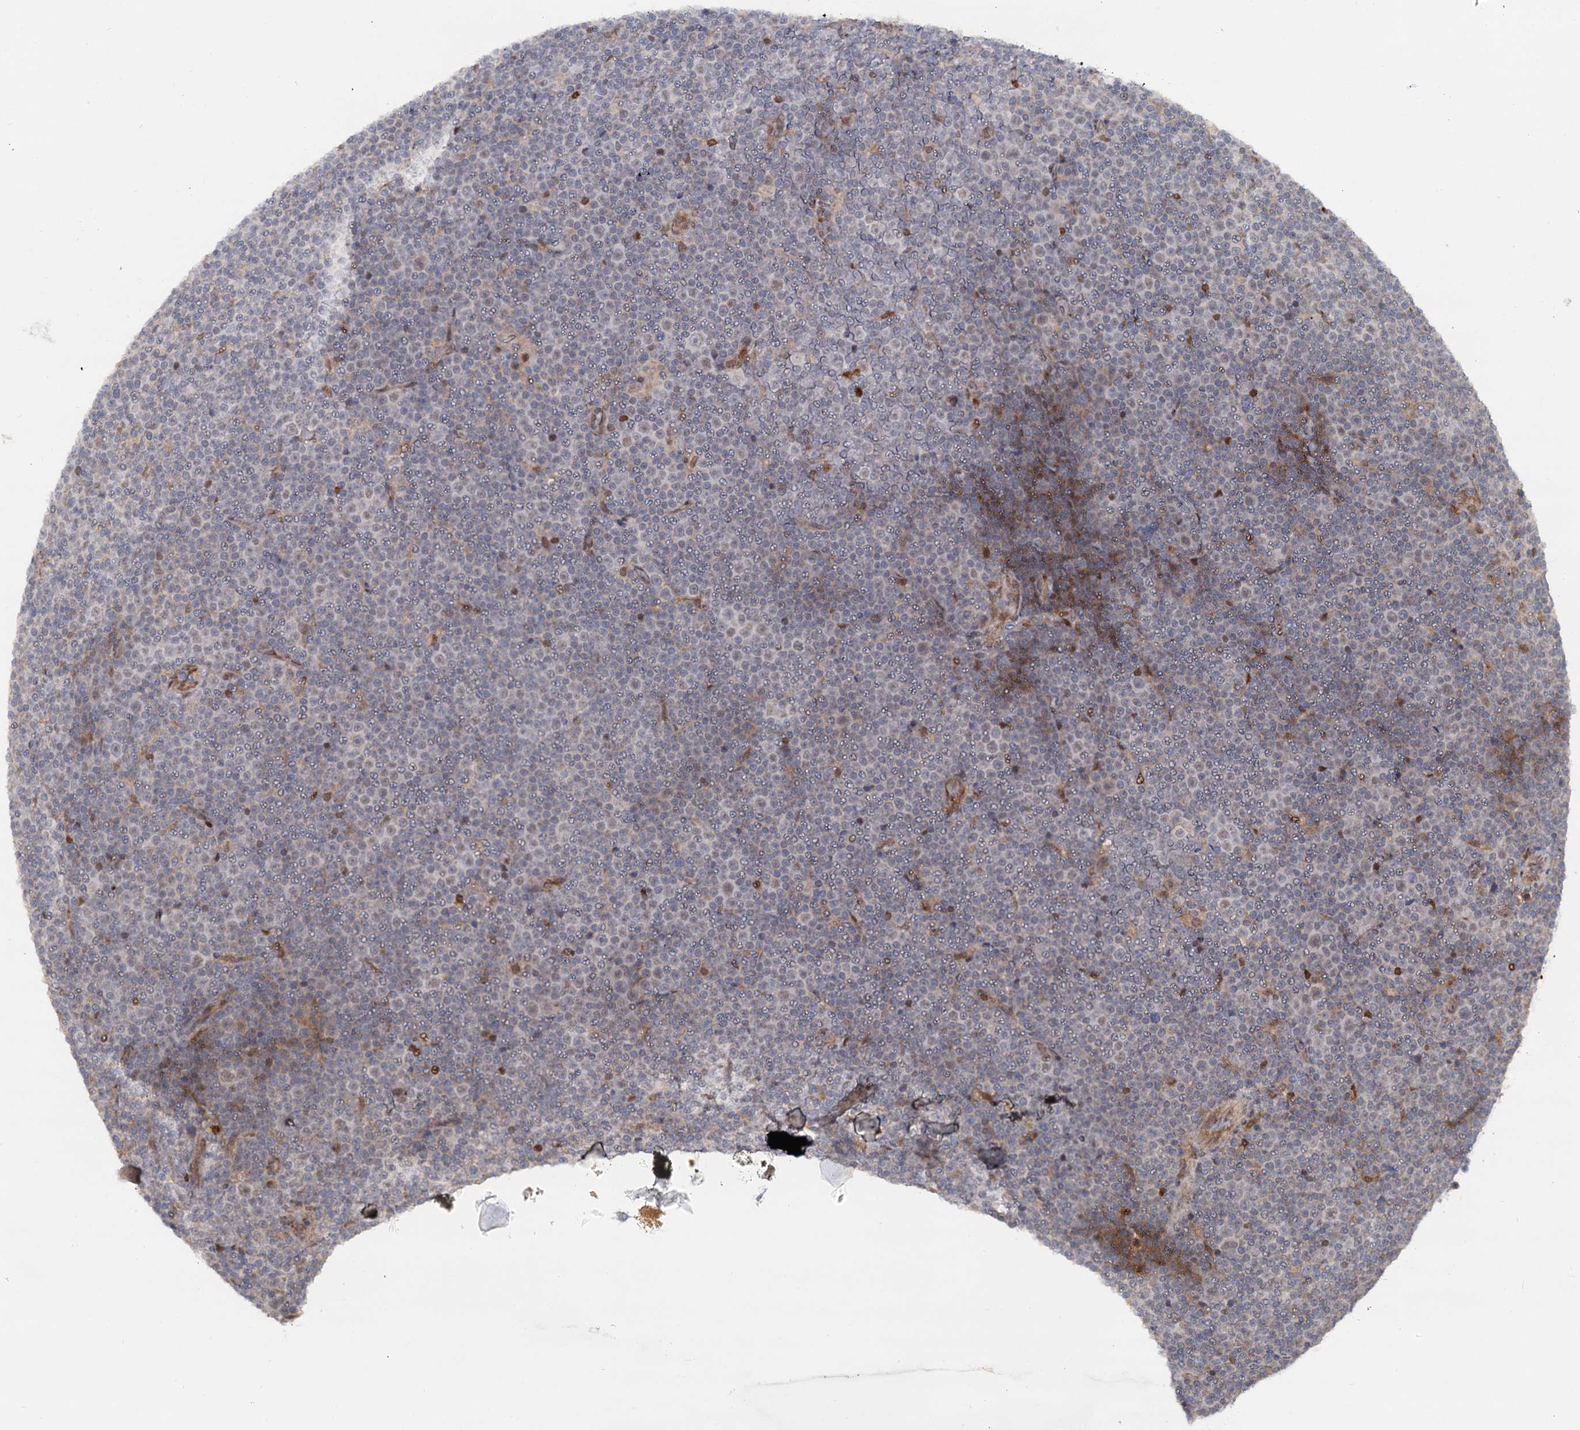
{"staining": {"intensity": "negative", "quantity": "none", "location": "none"}, "tissue": "lymphoma", "cell_type": "Tumor cells", "image_type": "cancer", "snomed": [{"axis": "morphology", "description": "Malignant lymphoma, non-Hodgkin's type, Low grade"}, {"axis": "topography", "description": "Lymph node"}], "caption": "Tumor cells show no significant staining in lymphoma.", "gene": "ZNF609", "patient": {"sex": "female", "age": 67}}